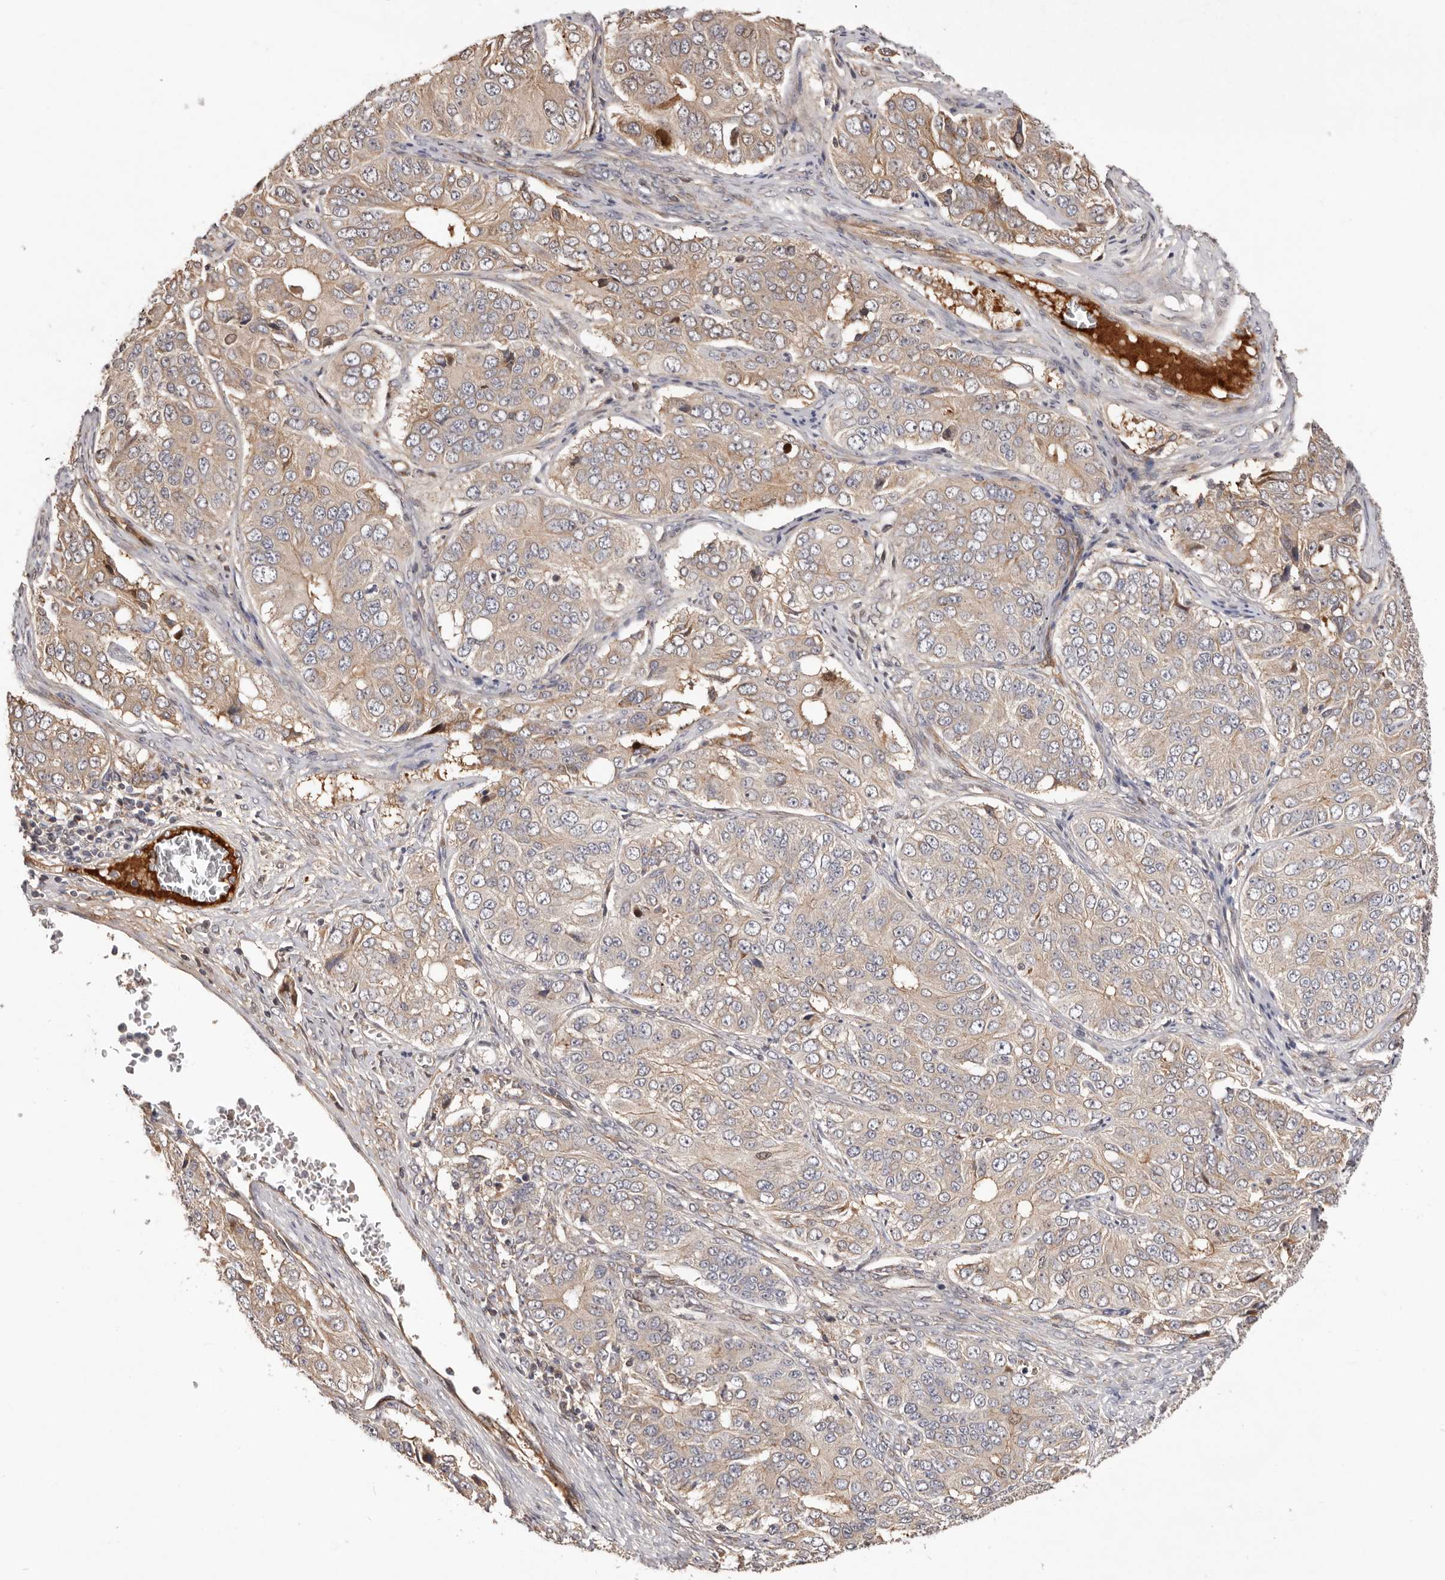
{"staining": {"intensity": "moderate", "quantity": "25%-75%", "location": "cytoplasmic/membranous"}, "tissue": "ovarian cancer", "cell_type": "Tumor cells", "image_type": "cancer", "snomed": [{"axis": "morphology", "description": "Carcinoma, endometroid"}, {"axis": "topography", "description": "Ovary"}], "caption": "Immunohistochemical staining of ovarian cancer reveals medium levels of moderate cytoplasmic/membranous staining in approximately 25%-75% of tumor cells. (Stains: DAB in brown, nuclei in blue, Microscopy: brightfield microscopy at high magnification).", "gene": "DOP1A", "patient": {"sex": "female", "age": 51}}